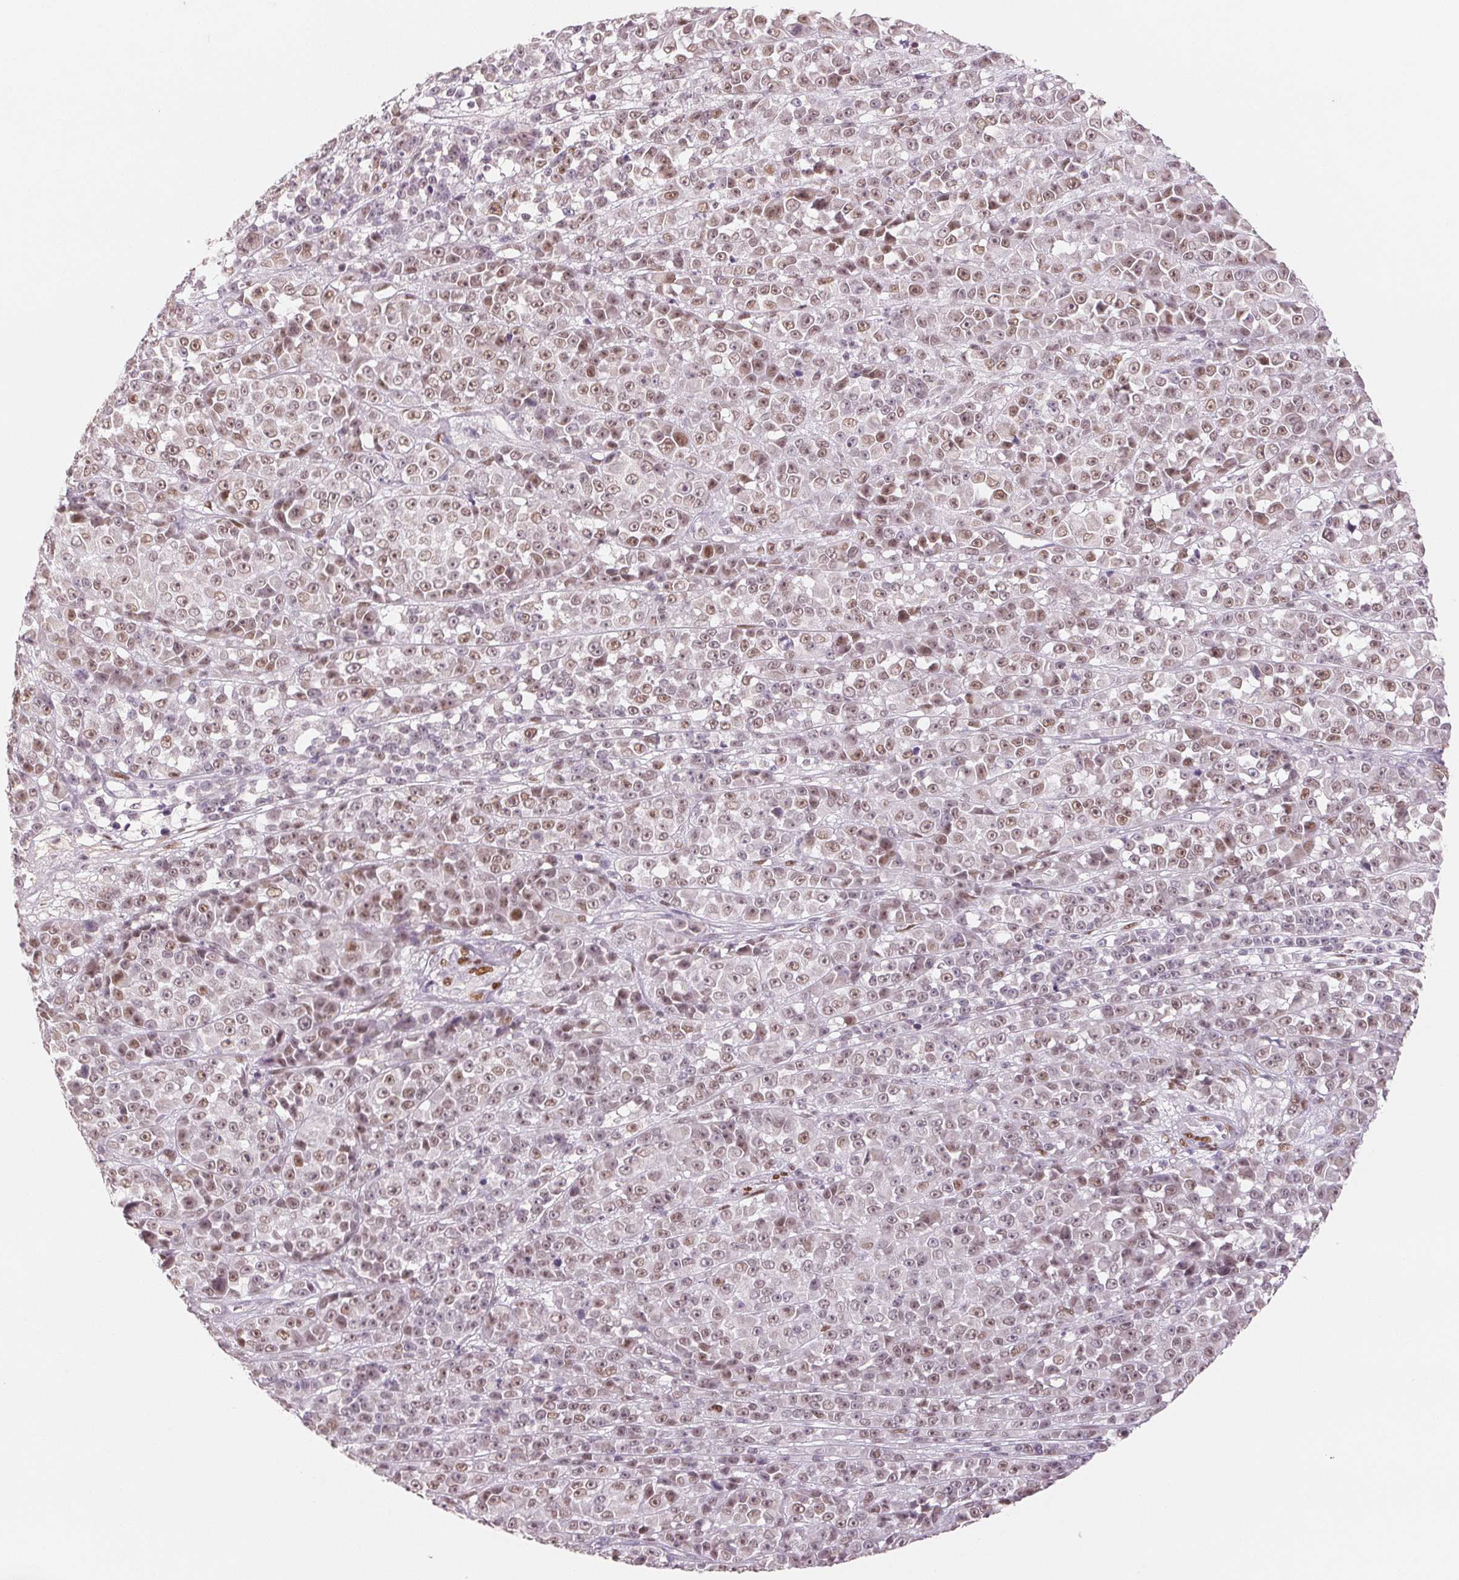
{"staining": {"intensity": "moderate", "quantity": ">75%", "location": "nuclear"}, "tissue": "melanoma", "cell_type": "Tumor cells", "image_type": "cancer", "snomed": [{"axis": "morphology", "description": "Malignant melanoma, NOS"}, {"axis": "topography", "description": "Skin"}, {"axis": "topography", "description": "Skin of back"}], "caption": "This photomicrograph reveals immunohistochemistry (IHC) staining of human malignant melanoma, with medium moderate nuclear positivity in about >75% of tumor cells.", "gene": "SMARCD3", "patient": {"sex": "male", "age": 91}}